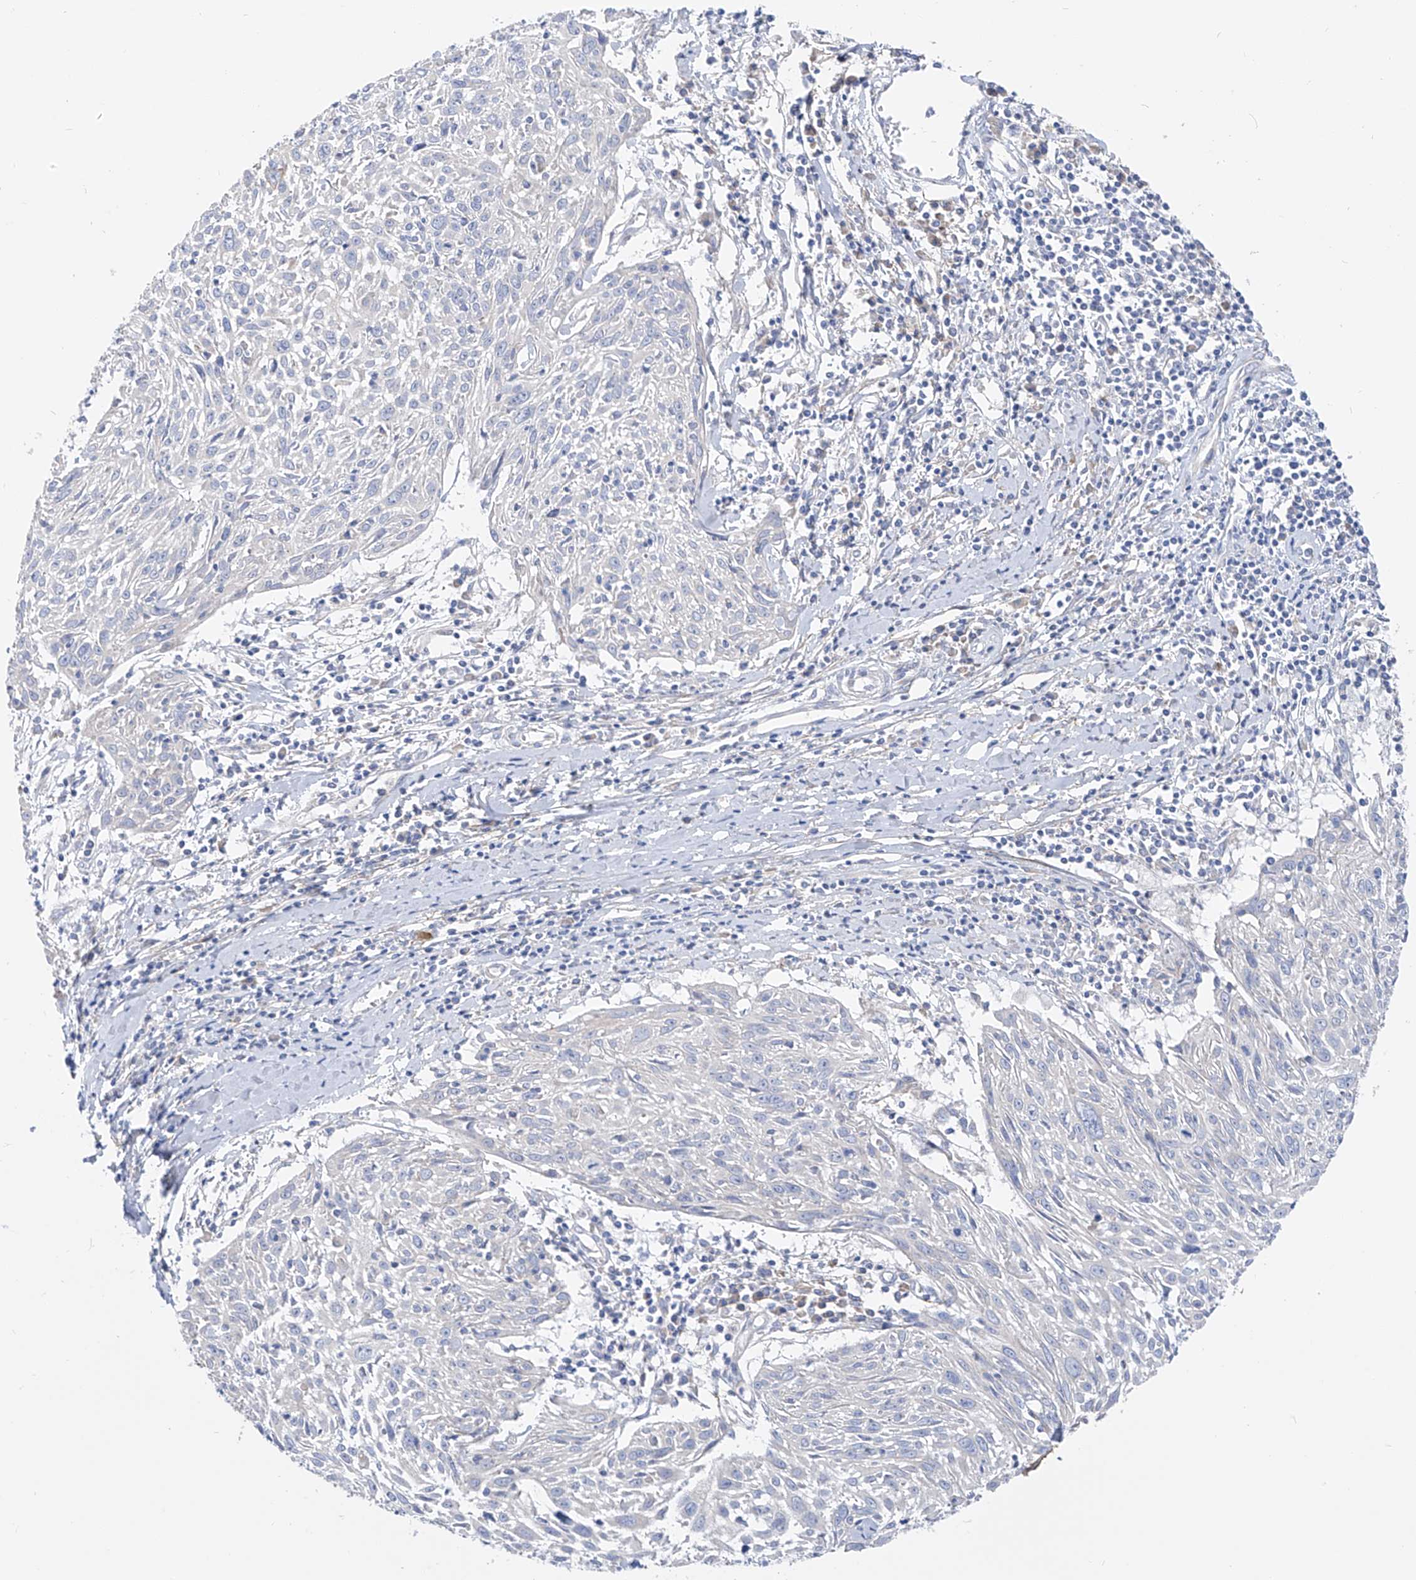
{"staining": {"intensity": "negative", "quantity": "none", "location": "none"}, "tissue": "cervical cancer", "cell_type": "Tumor cells", "image_type": "cancer", "snomed": [{"axis": "morphology", "description": "Squamous cell carcinoma, NOS"}, {"axis": "topography", "description": "Cervix"}], "caption": "A high-resolution photomicrograph shows immunohistochemistry (IHC) staining of cervical cancer, which shows no significant staining in tumor cells.", "gene": "UFL1", "patient": {"sex": "female", "age": 51}}